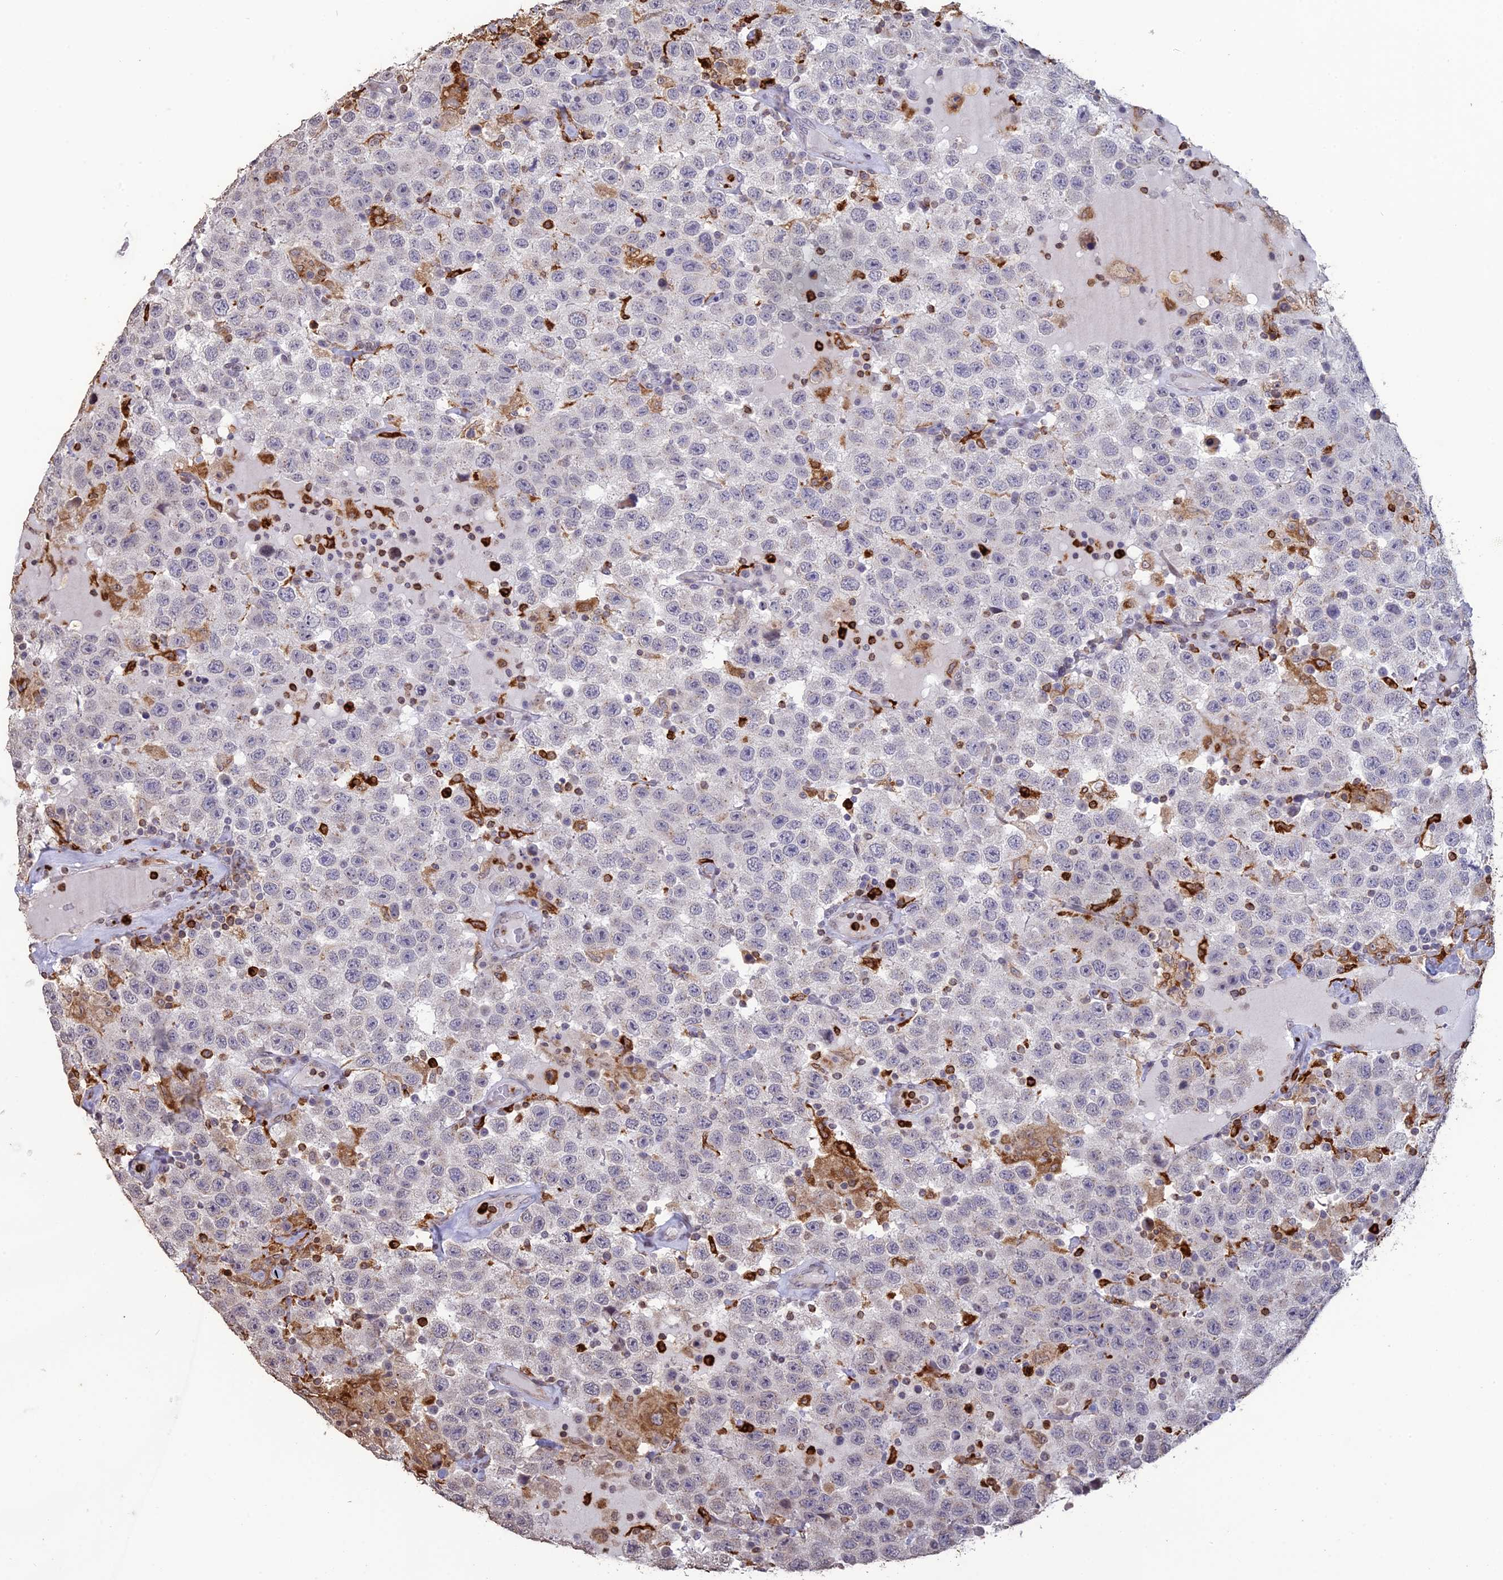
{"staining": {"intensity": "negative", "quantity": "none", "location": "none"}, "tissue": "testis cancer", "cell_type": "Tumor cells", "image_type": "cancer", "snomed": [{"axis": "morphology", "description": "Seminoma, NOS"}, {"axis": "topography", "description": "Testis"}], "caption": "Testis cancer was stained to show a protein in brown. There is no significant staining in tumor cells. The staining is performed using DAB (3,3'-diaminobenzidine) brown chromogen with nuclei counter-stained in using hematoxylin.", "gene": "APOBR", "patient": {"sex": "male", "age": 41}}